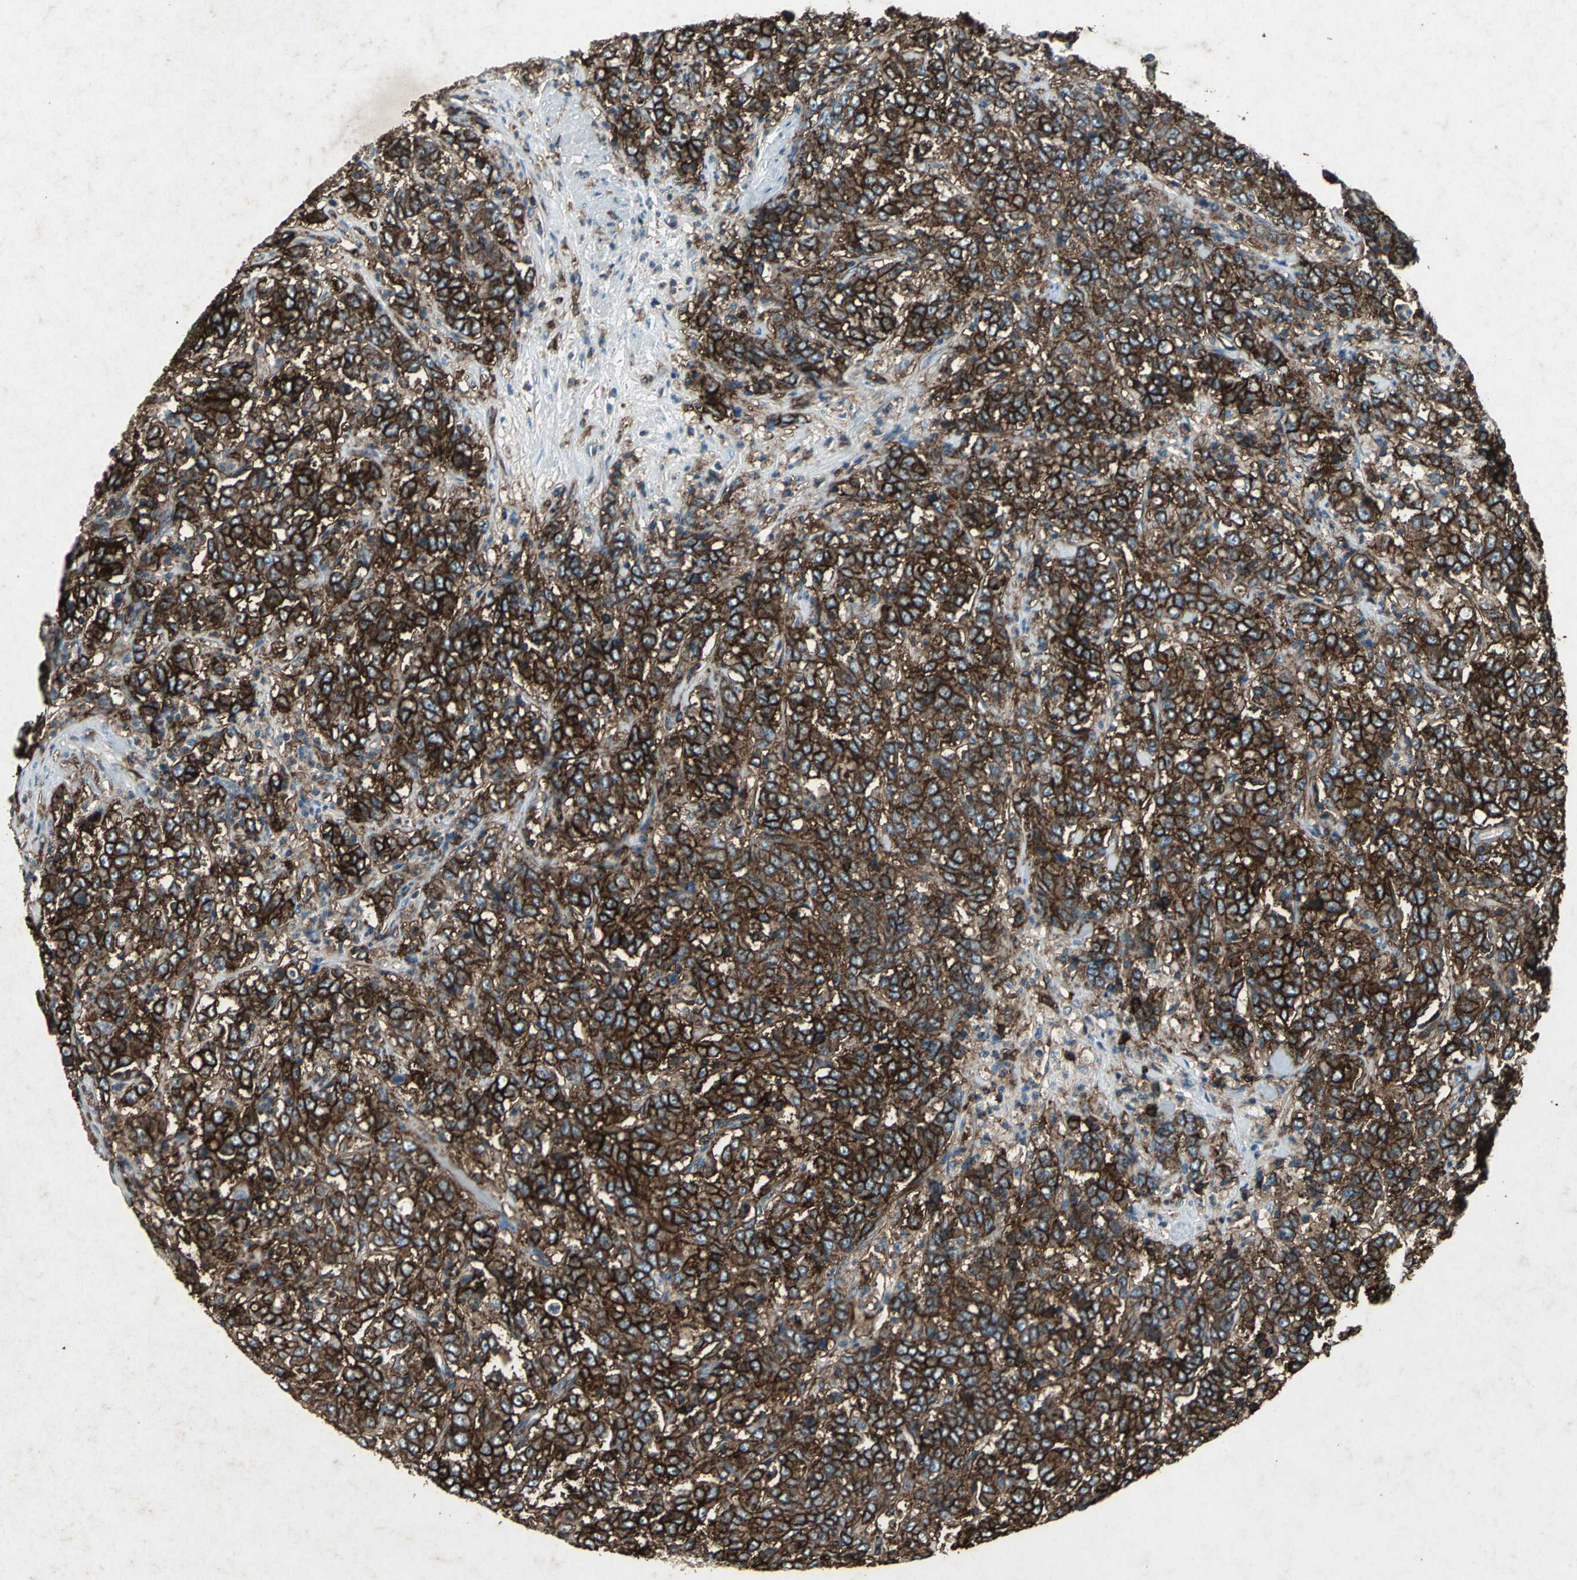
{"staining": {"intensity": "strong", "quantity": ">75%", "location": "cytoplasmic/membranous"}, "tissue": "stomach cancer", "cell_type": "Tumor cells", "image_type": "cancer", "snomed": [{"axis": "morphology", "description": "Adenocarcinoma, NOS"}, {"axis": "topography", "description": "Stomach, lower"}], "caption": "Protein analysis of stomach adenocarcinoma tissue demonstrates strong cytoplasmic/membranous expression in approximately >75% of tumor cells.", "gene": "CCR6", "patient": {"sex": "female", "age": 71}}